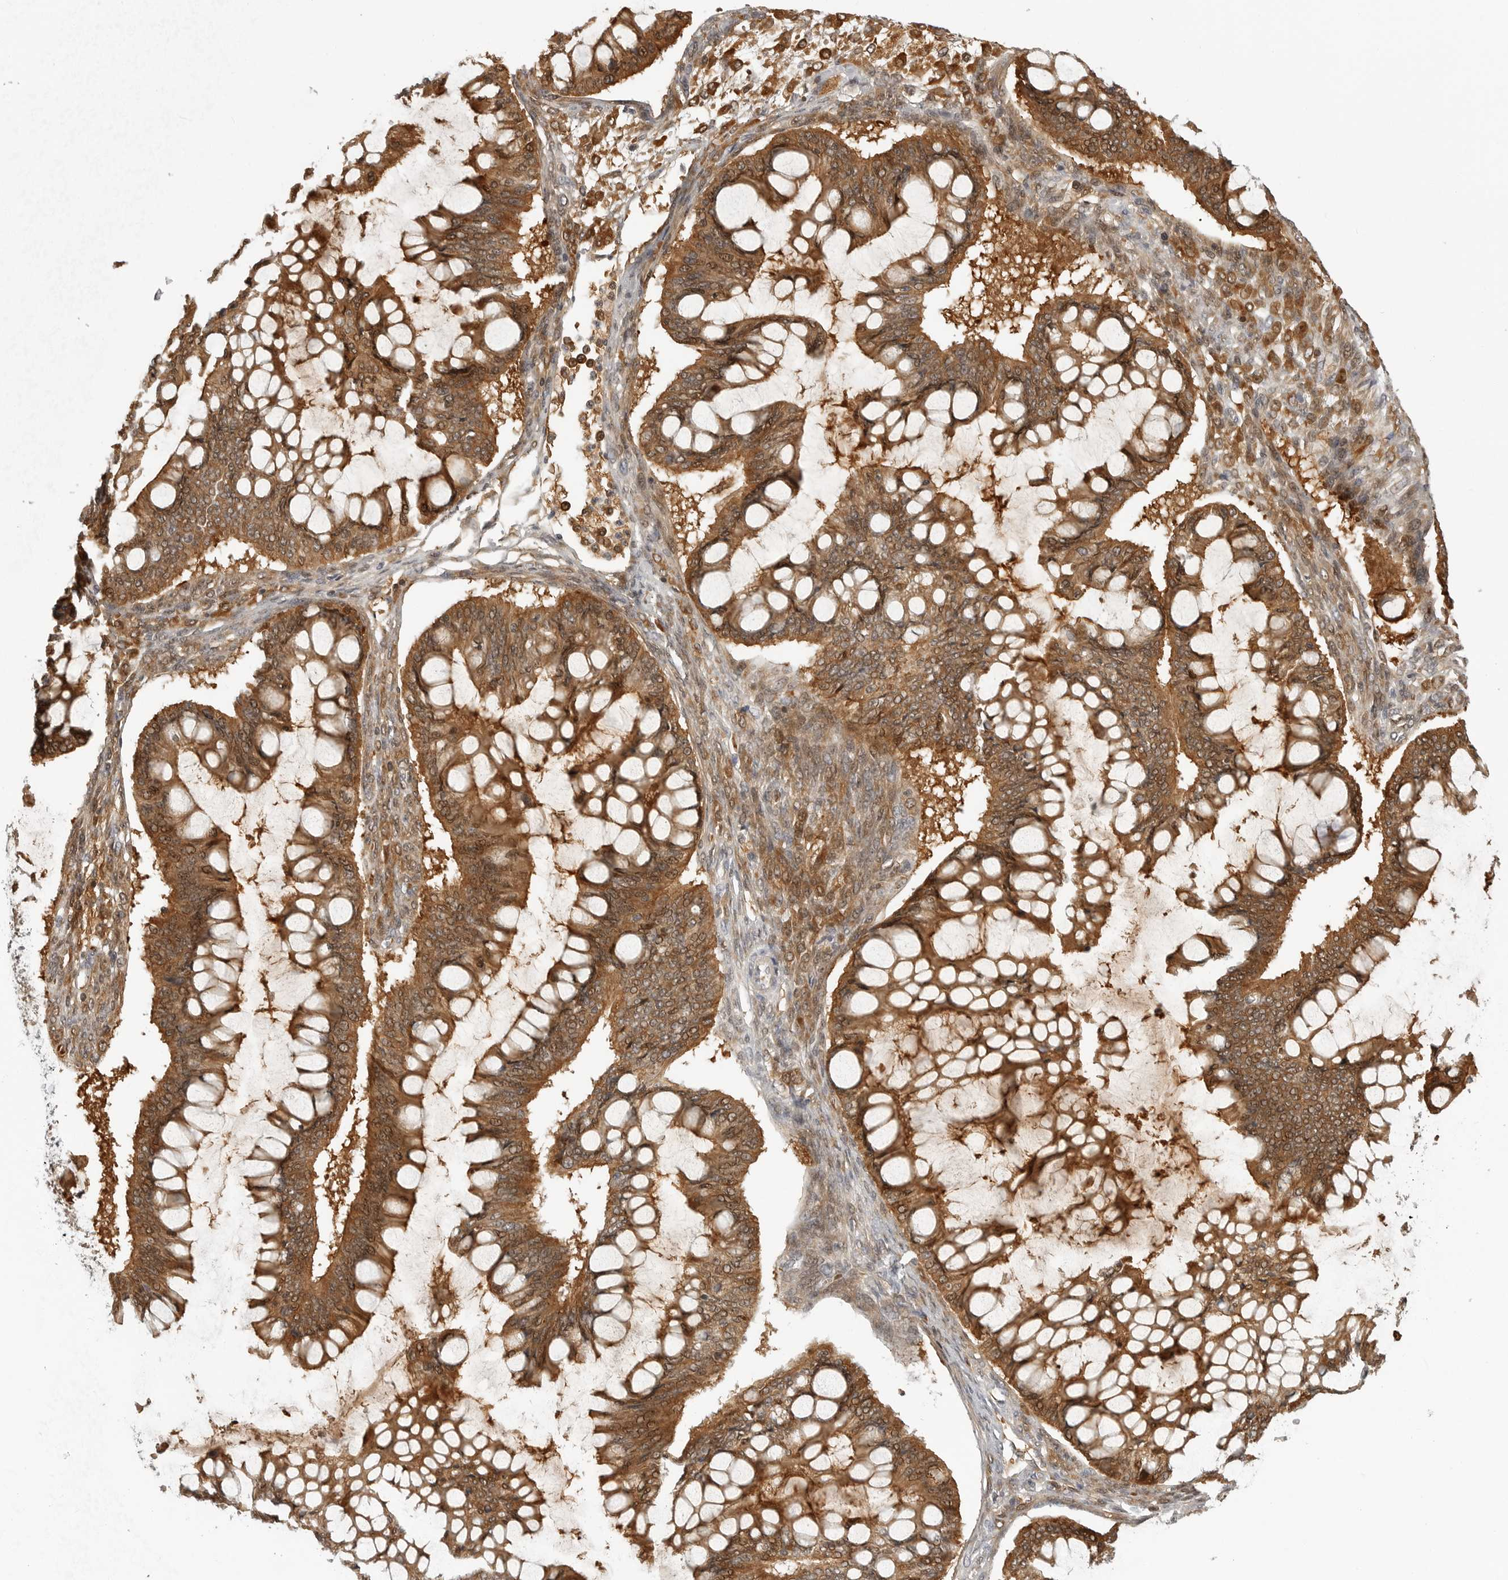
{"staining": {"intensity": "moderate", "quantity": ">75%", "location": "cytoplasmic/membranous,nuclear"}, "tissue": "ovarian cancer", "cell_type": "Tumor cells", "image_type": "cancer", "snomed": [{"axis": "morphology", "description": "Cystadenocarcinoma, mucinous, NOS"}, {"axis": "topography", "description": "Ovary"}], "caption": "IHC (DAB) staining of human ovarian mucinous cystadenocarcinoma displays moderate cytoplasmic/membranous and nuclear protein positivity in about >75% of tumor cells.", "gene": "CTIF", "patient": {"sex": "female", "age": 73}}